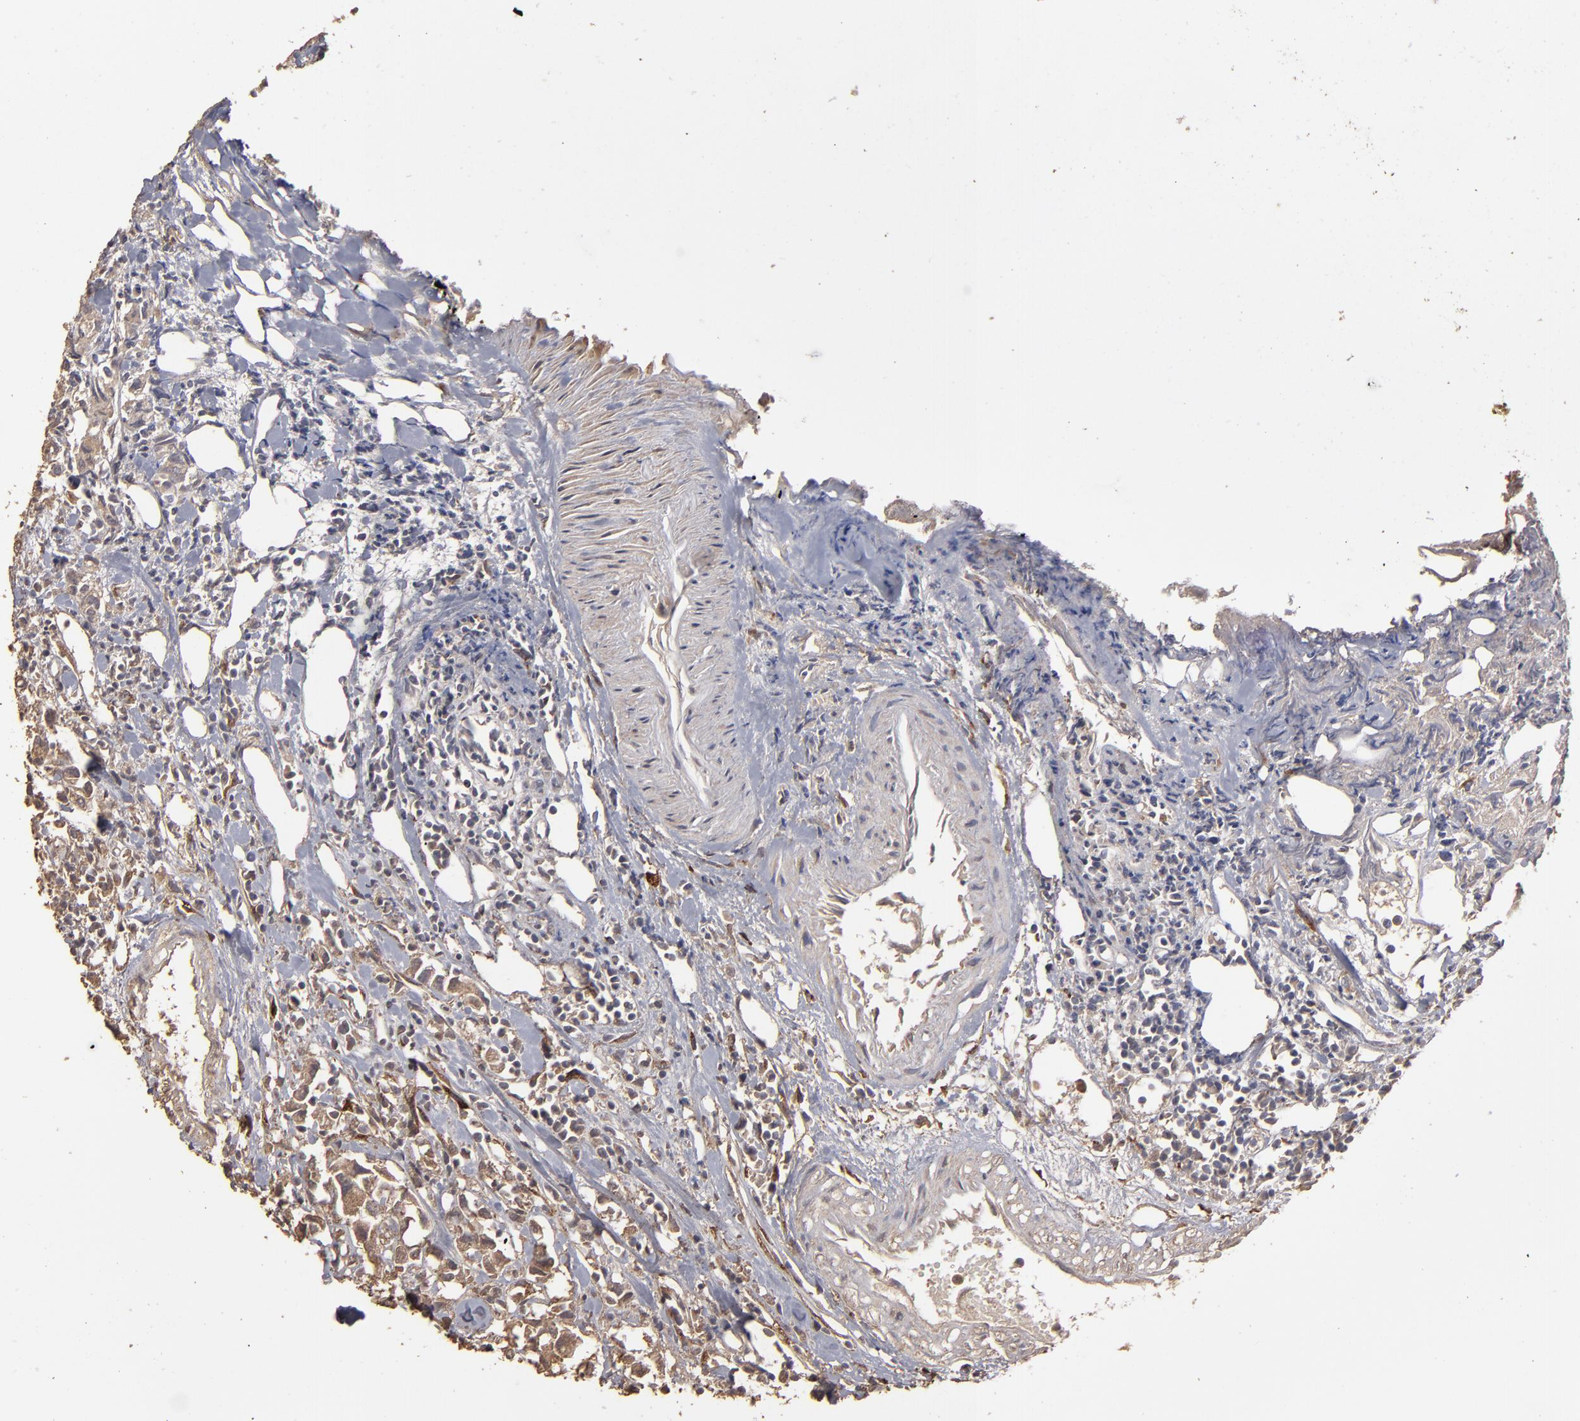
{"staining": {"intensity": "moderate", "quantity": ">75%", "location": "cytoplasmic/membranous"}, "tissue": "urothelial cancer", "cell_type": "Tumor cells", "image_type": "cancer", "snomed": [{"axis": "morphology", "description": "Urothelial carcinoma, High grade"}, {"axis": "topography", "description": "Urinary bladder"}], "caption": "Urothelial cancer stained for a protein reveals moderate cytoplasmic/membranous positivity in tumor cells.", "gene": "MMP2", "patient": {"sex": "female", "age": 75}}